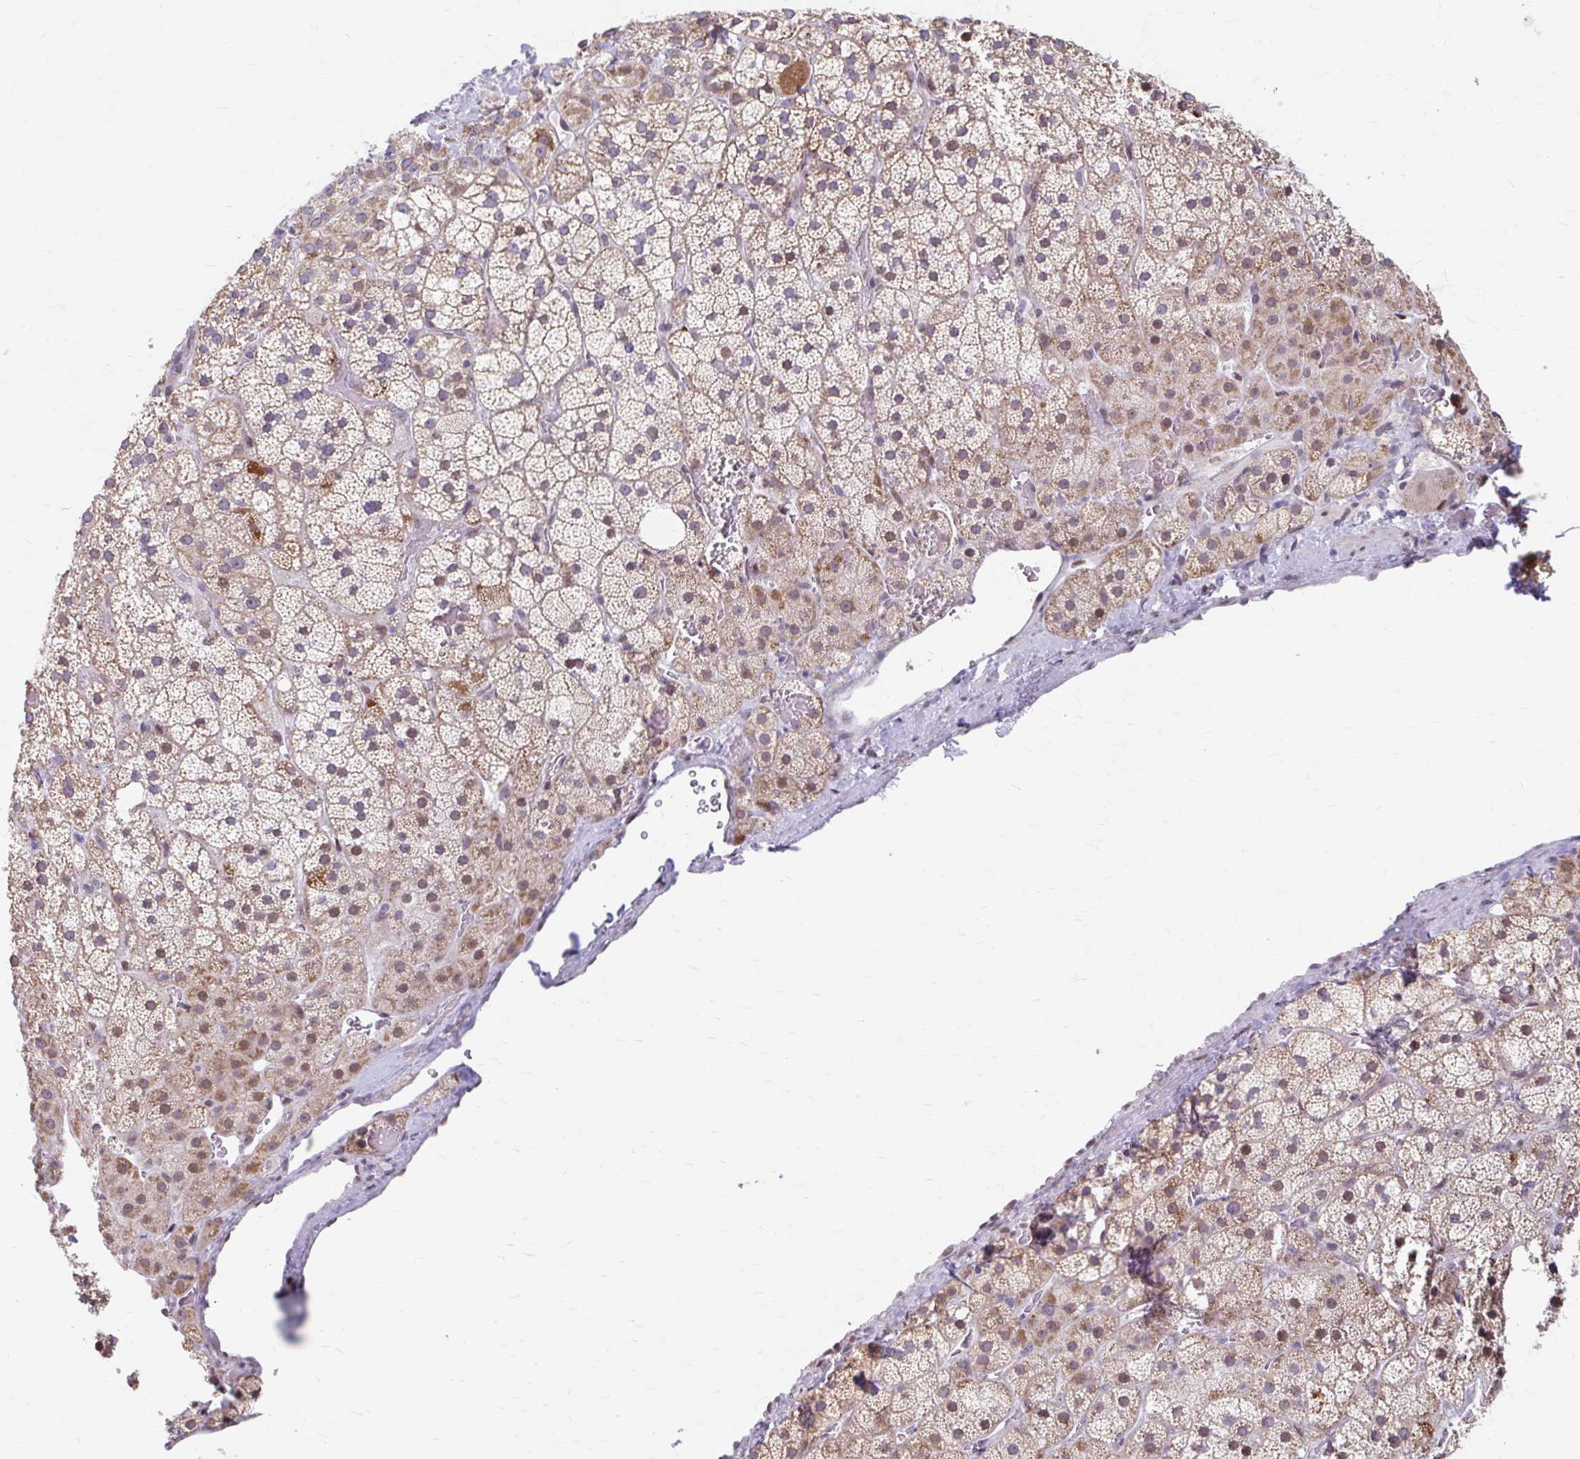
{"staining": {"intensity": "moderate", "quantity": ">75%", "location": "cytoplasmic/membranous"}, "tissue": "adrenal gland", "cell_type": "Glandular cells", "image_type": "normal", "snomed": [{"axis": "morphology", "description": "Normal tissue, NOS"}, {"axis": "topography", "description": "Adrenal gland"}], "caption": "Human adrenal gland stained with a brown dye demonstrates moderate cytoplasmic/membranous positive staining in about >75% of glandular cells.", "gene": "BEAN1", "patient": {"sex": "male", "age": 57}}